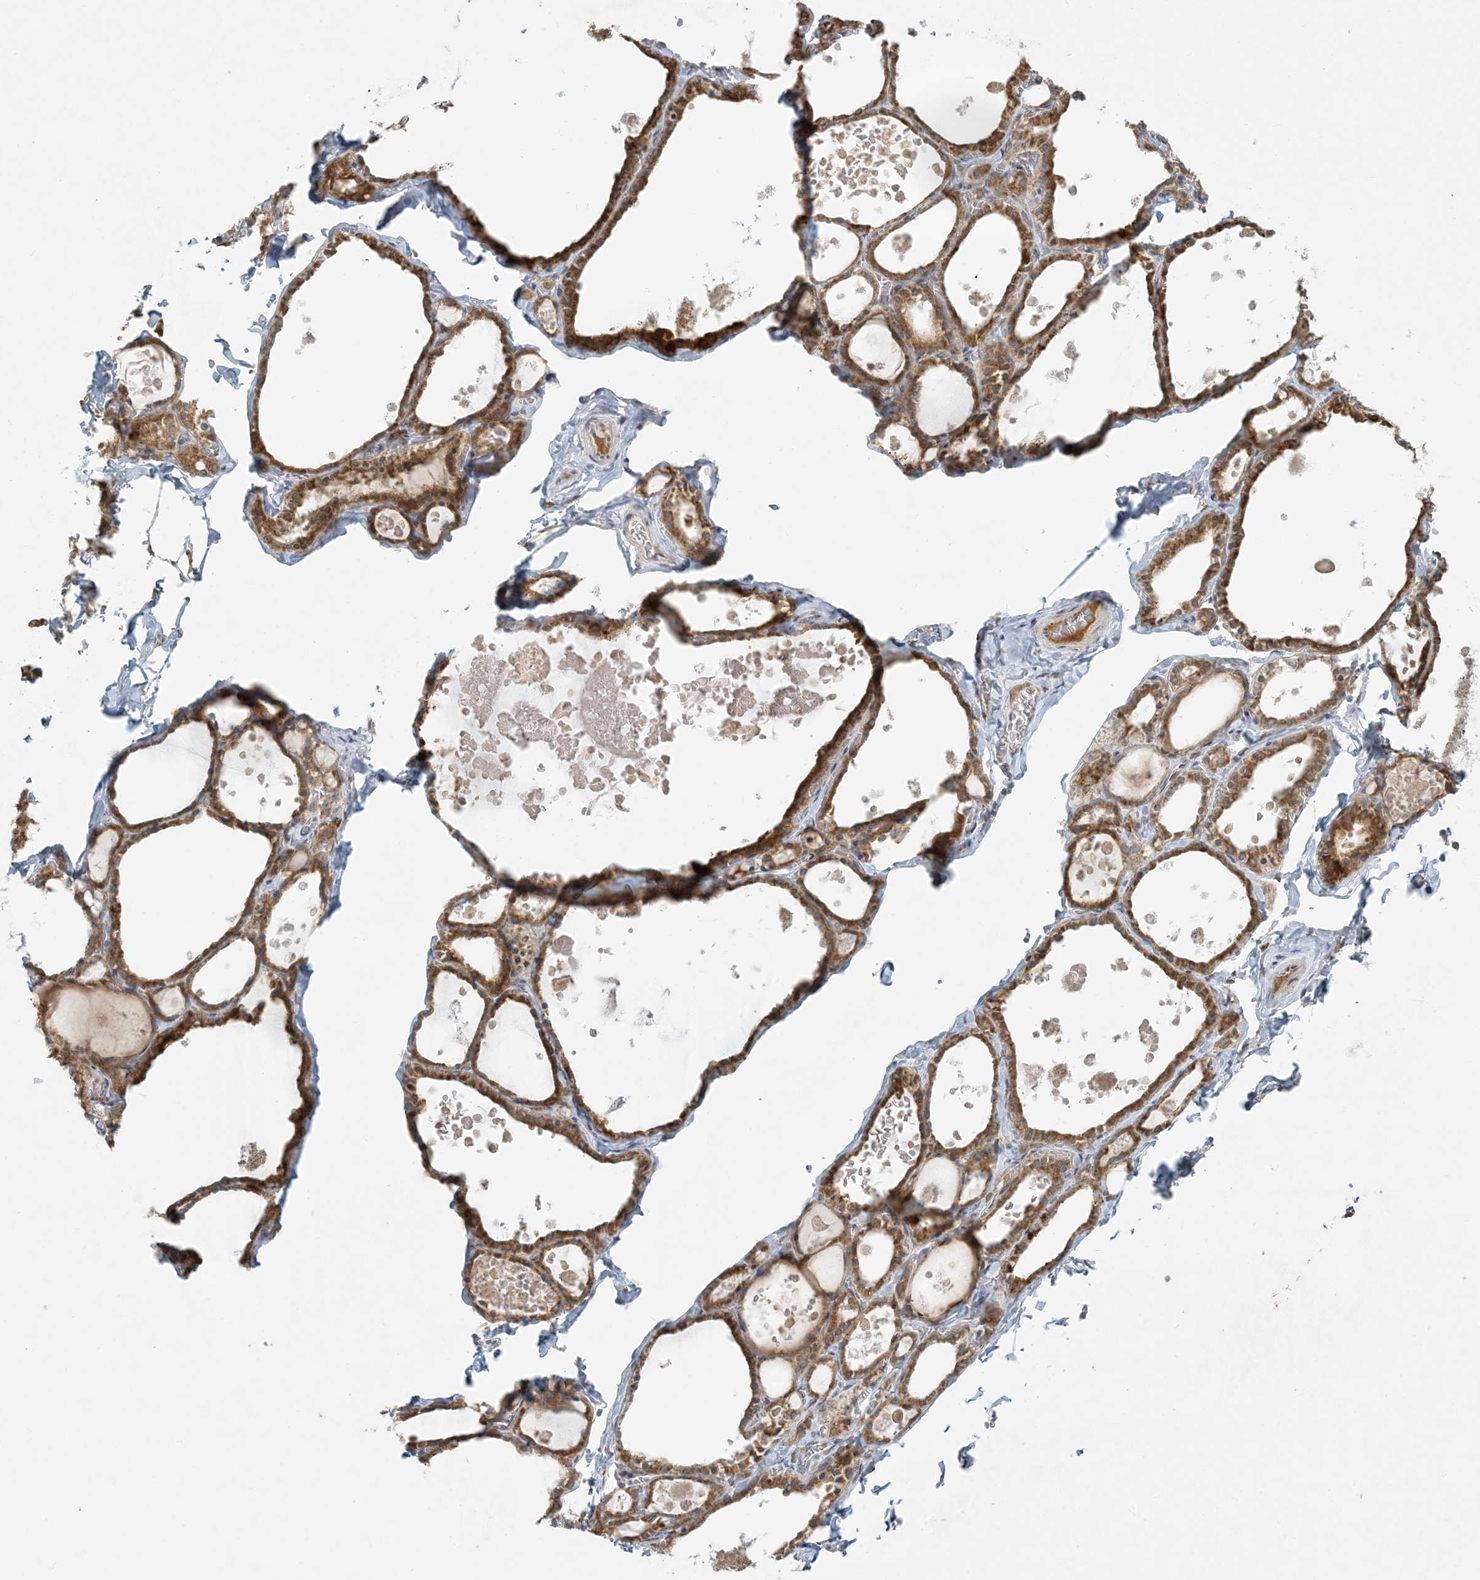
{"staining": {"intensity": "moderate", "quantity": ">75%", "location": "cytoplasmic/membranous"}, "tissue": "thyroid gland", "cell_type": "Glandular cells", "image_type": "normal", "snomed": [{"axis": "morphology", "description": "Normal tissue, NOS"}, {"axis": "topography", "description": "Thyroid gland"}], "caption": "A medium amount of moderate cytoplasmic/membranous staining is identified in about >75% of glandular cells in unremarkable thyroid gland. (Stains: DAB in brown, nuclei in blue, Microscopy: brightfield microscopy at high magnification).", "gene": "HACL1", "patient": {"sex": "male", "age": 56}}